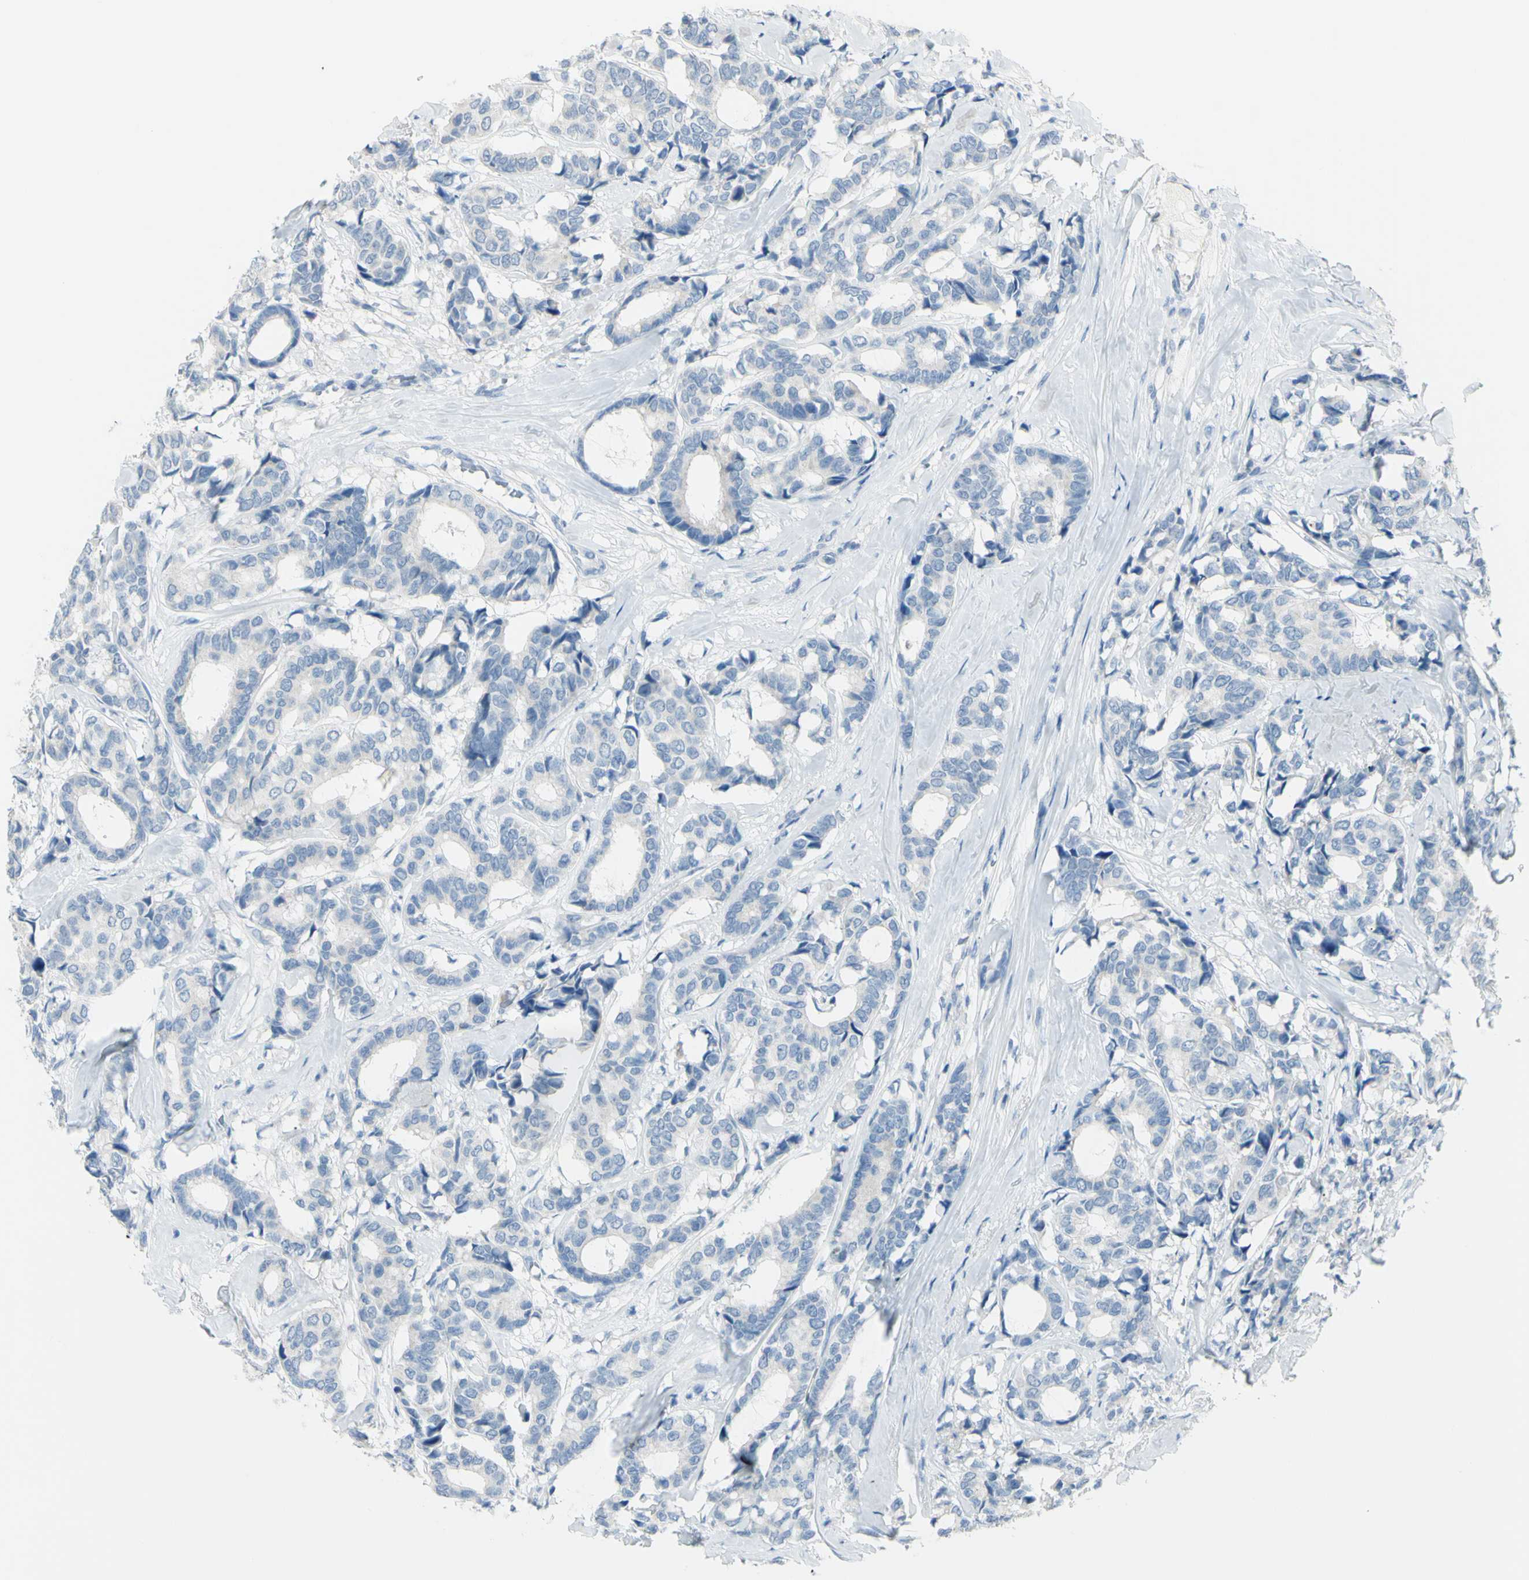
{"staining": {"intensity": "negative", "quantity": "none", "location": "none"}, "tissue": "breast cancer", "cell_type": "Tumor cells", "image_type": "cancer", "snomed": [{"axis": "morphology", "description": "Duct carcinoma"}, {"axis": "topography", "description": "Breast"}], "caption": "An IHC image of breast intraductal carcinoma is shown. There is no staining in tumor cells of breast intraductal carcinoma.", "gene": "ZNF557", "patient": {"sex": "female", "age": 87}}